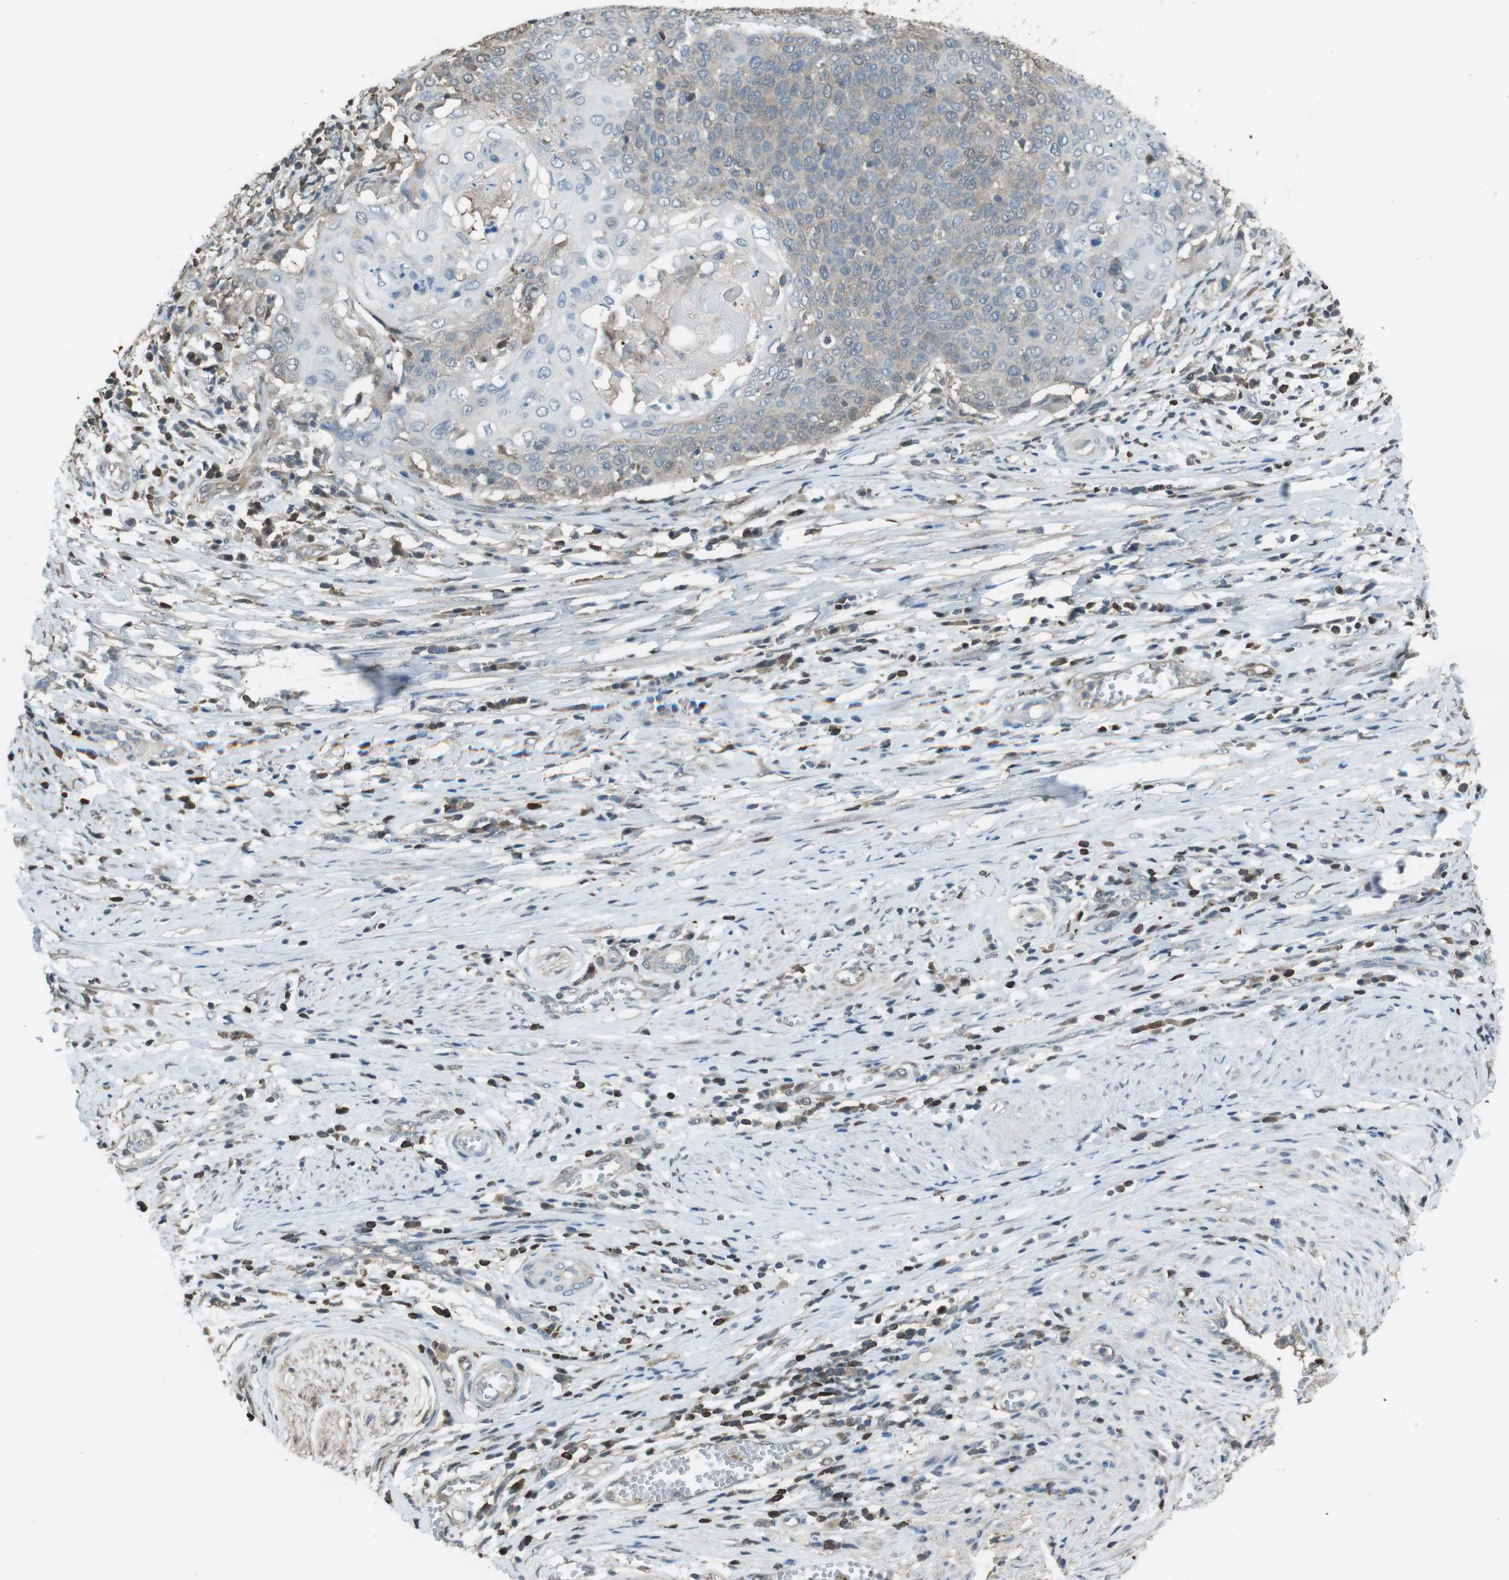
{"staining": {"intensity": "weak", "quantity": "<25%", "location": "cytoplasmic/membranous"}, "tissue": "cervical cancer", "cell_type": "Tumor cells", "image_type": "cancer", "snomed": [{"axis": "morphology", "description": "Squamous cell carcinoma, NOS"}, {"axis": "topography", "description": "Cervix"}], "caption": "An immunohistochemistry micrograph of cervical squamous cell carcinoma is shown. There is no staining in tumor cells of cervical squamous cell carcinoma.", "gene": "TWSG1", "patient": {"sex": "female", "age": 39}}